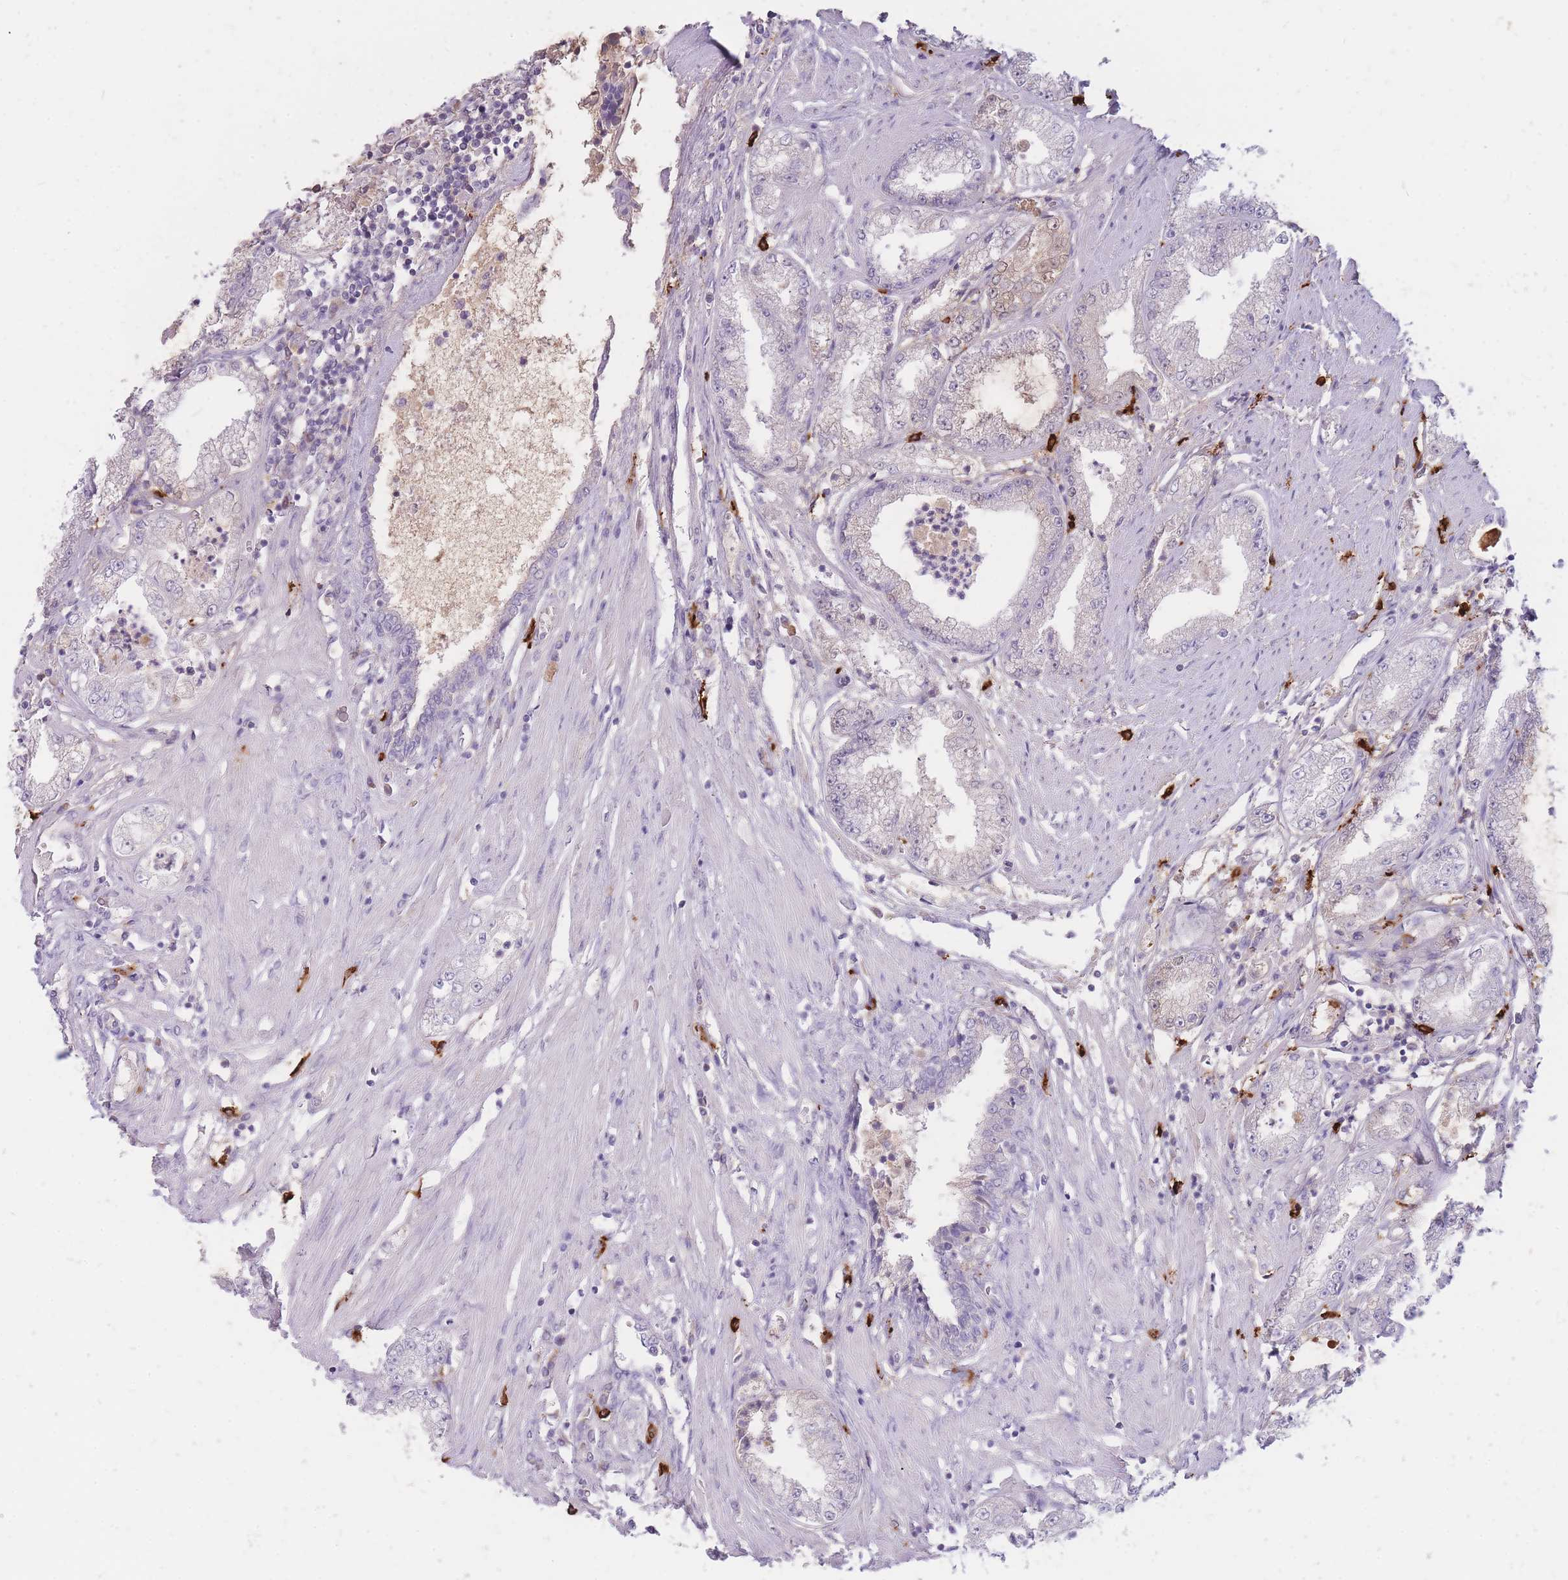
{"staining": {"intensity": "negative", "quantity": "none", "location": "none"}, "tissue": "prostate cancer", "cell_type": "Tumor cells", "image_type": "cancer", "snomed": [{"axis": "morphology", "description": "Adenocarcinoma, High grade"}, {"axis": "topography", "description": "Prostate"}], "caption": "The micrograph exhibits no significant expression in tumor cells of prostate cancer (adenocarcinoma (high-grade)).", "gene": "TPSD1", "patient": {"sex": "male", "age": 69}}